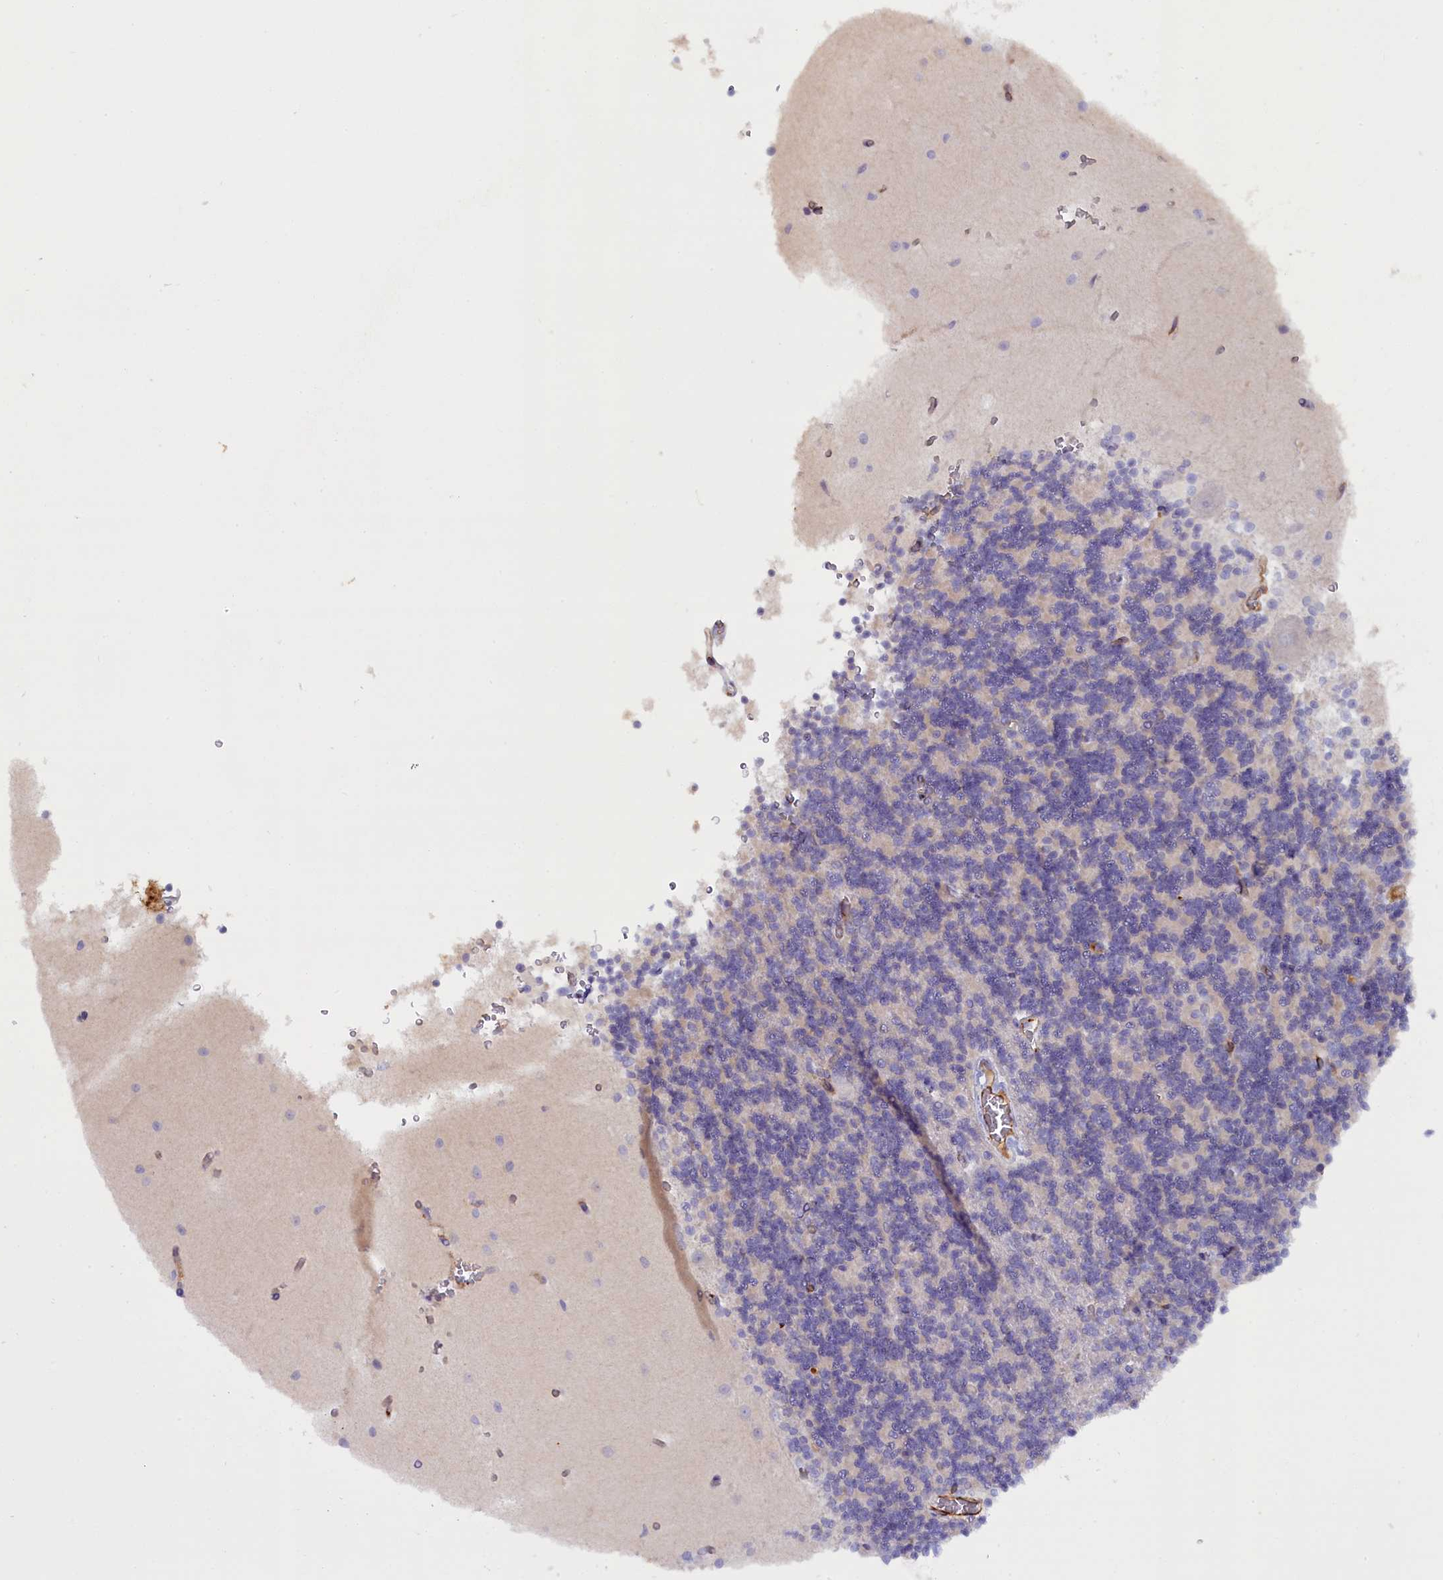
{"staining": {"intensity": "negative", "quantity": "none", "location": "none"}, "tissue": "cerebellum", "cell_type": "Cells in granular layer", "image_type": "normal", "snomed": [{"axis": "morphology", "description": "Normal tissue, NOS"}, {"axis": "topography", "description": "Cerebellum"}], "caption": "A photomicrograph of human cerebellum is negative for staining in cells in granular layer. Brightfield microscopy of immunohistochemistry (IHC) stained with DAB (brown) and hematoxylin (blue), captured at high magnification.", "gene": "FUZ", "patient": {"sex": "male", "age": 37}}